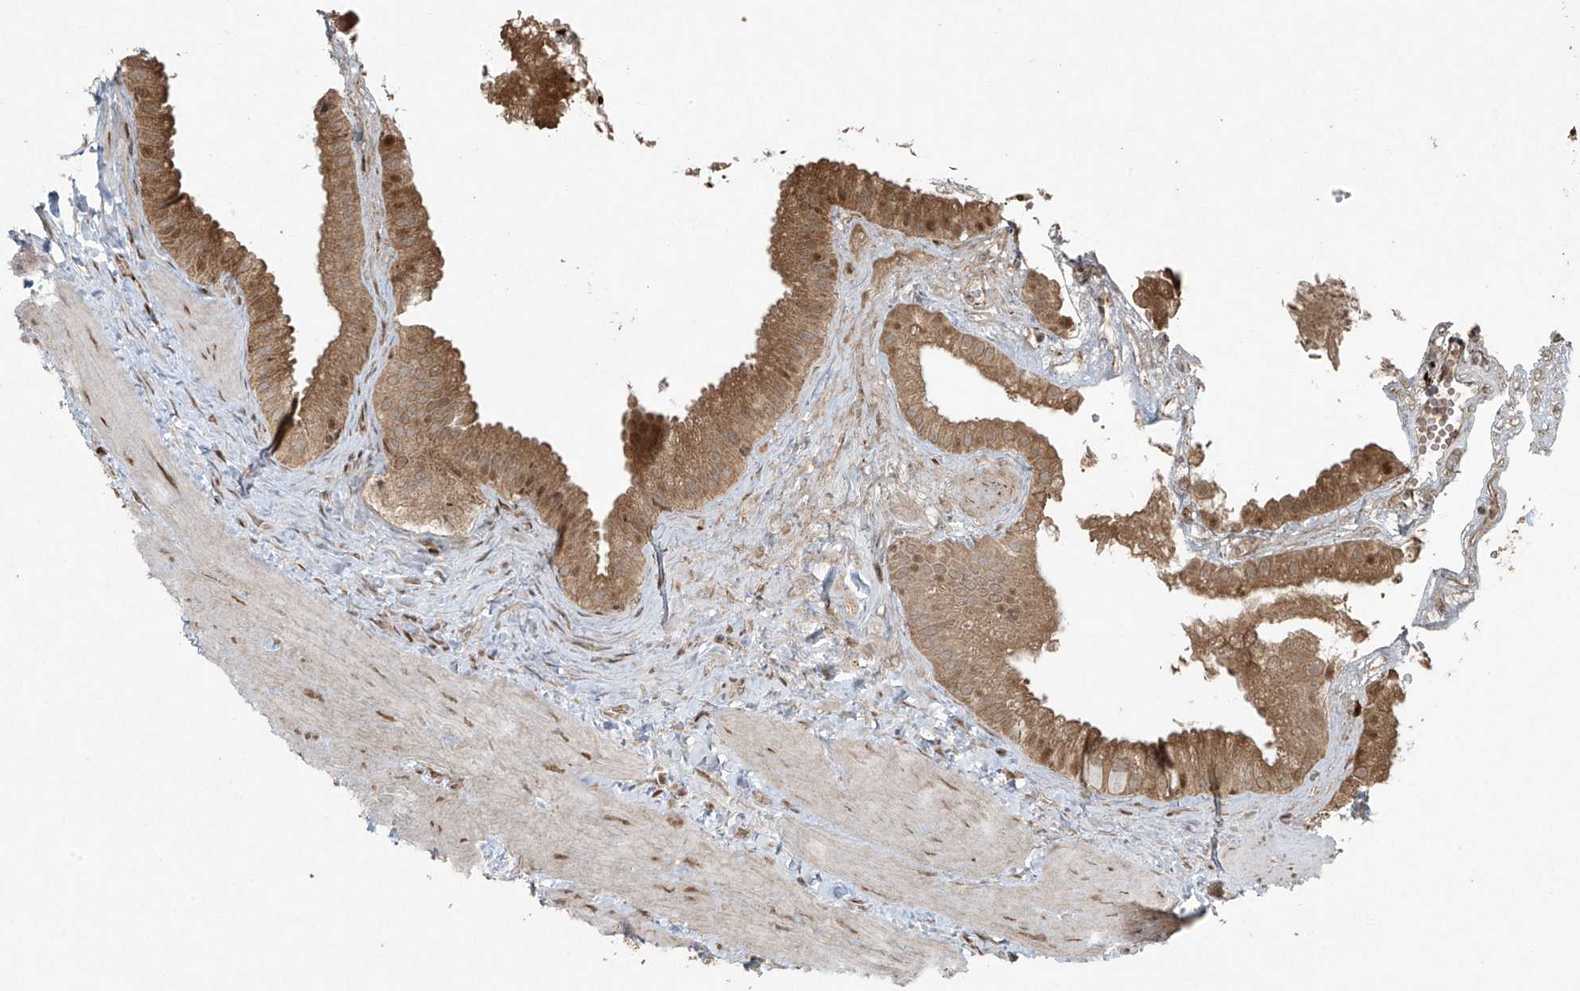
{"staining": {"intensity": "moderate", "quantity": ">75%", "location": "cytoplasmic/membranous,nuclear"}, "tissue": "gallbladder", "cell_type": "Glandular cells", "image_type": "normal", "snomed": [{"axis": "morphology", "description": "Normal tissue, NOS"}, {"axis": "topography", "description": "Gallbladder"}], "caption": "Immunohistochemistry histopathology image of normal gallbladder stained for a protein (brown), which reveals medium levels of moderate cytoplasmic/membranous,nuclear staining in approximately >75% of glandular cells.", "gene": "TTC22", "patient": {"sex": "male", "age": 55}}